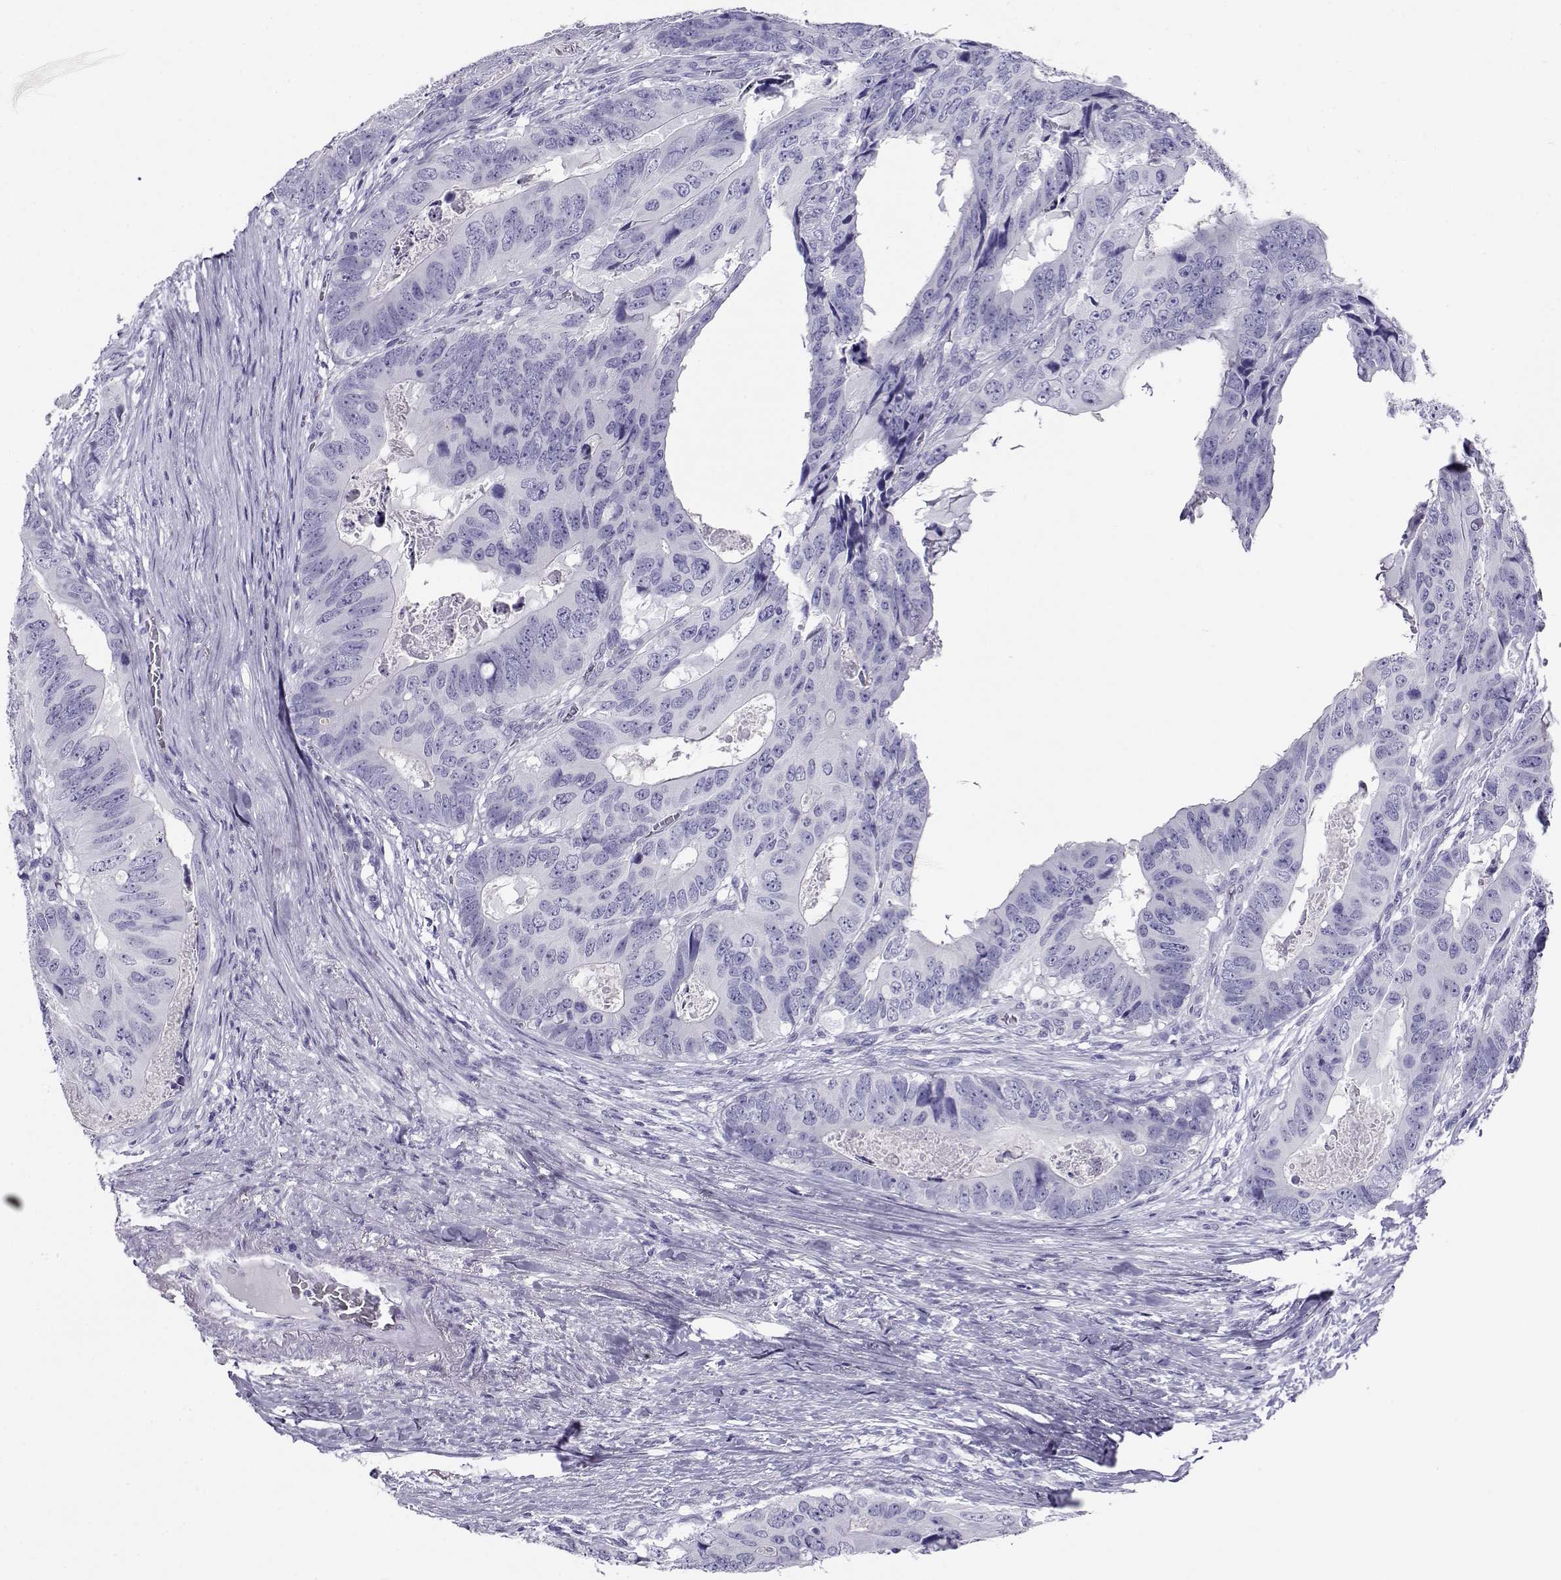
{"staining": {"intensity": "negative", "quantity": "none", "location": "none"}, "tissue": "colorectal cancer", "cell_type": "Tumor cells", "image_type": "cancer", "snomed": [{"axis": "morphology", "description": "Adenocarcinoma, NOS"}, {"axis": "topography", "description": "Colon"}], "caption": "Immunohistochemistry of human colorectal adenocarcinoma displays no staining in tumor cells.", "gene": "CABS1", "patient": {"sex": "male", "age": 79}}